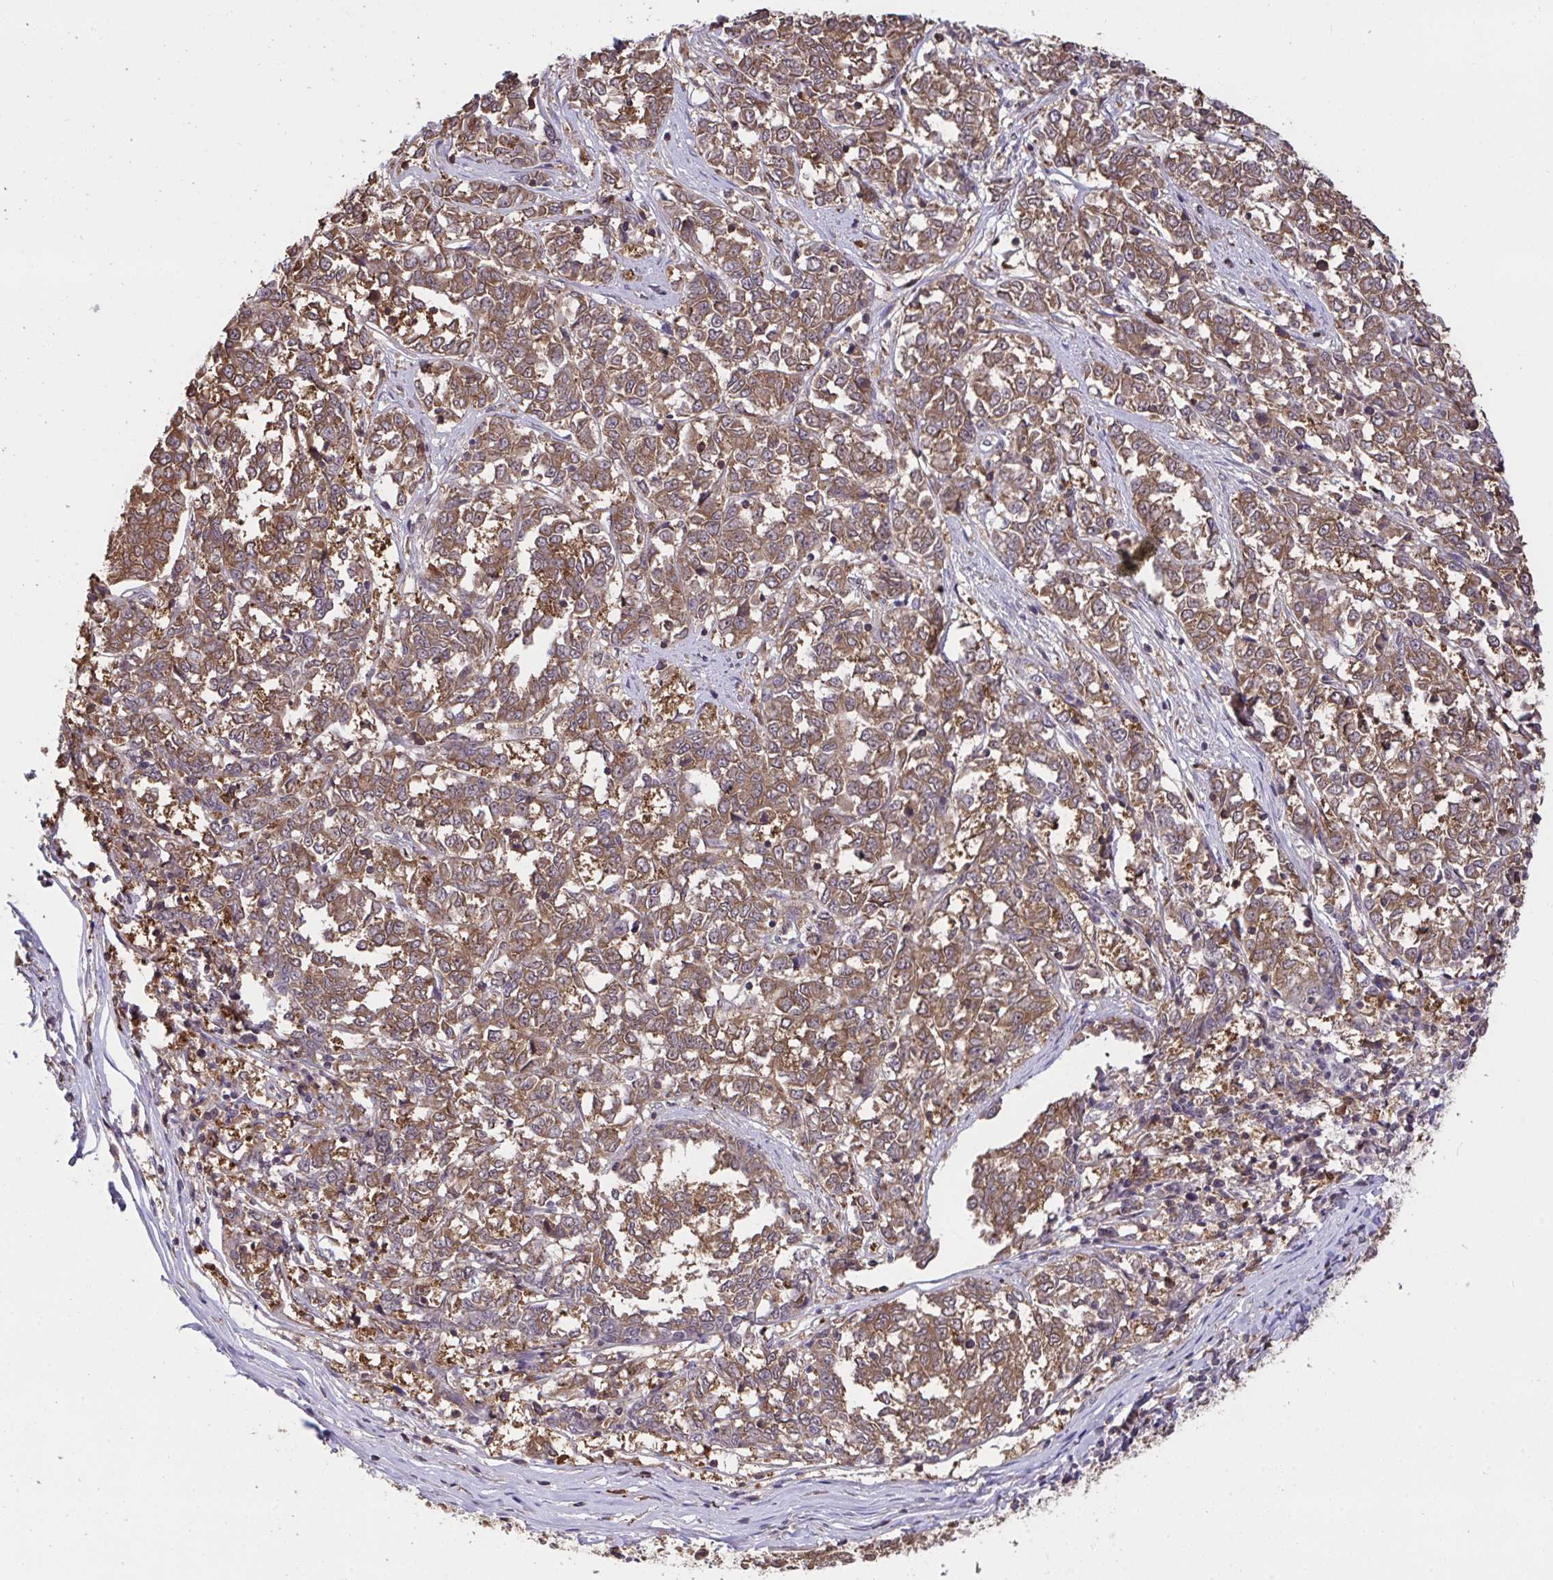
{"staining": {"intensity": "moderate", "quantity": ">75%", "location": "cytoplasmic/membranous,nuclear"}, "tissue": "melanoma", "cell_type": "Tumor cells", "image_type": "cancer", "snomed": [{"axis": "morphology", "description": "Malignant melanoma, NOS"}, {"axis": "topography", "description": "Skin"}], "caption": "Moderate cytoplasmic/membranous and nuclear staining is seen in approximately >75% of tumor cells in melanoma.", "gene": "C12orf57", "patient": {"sex": "female", "age": 72}}